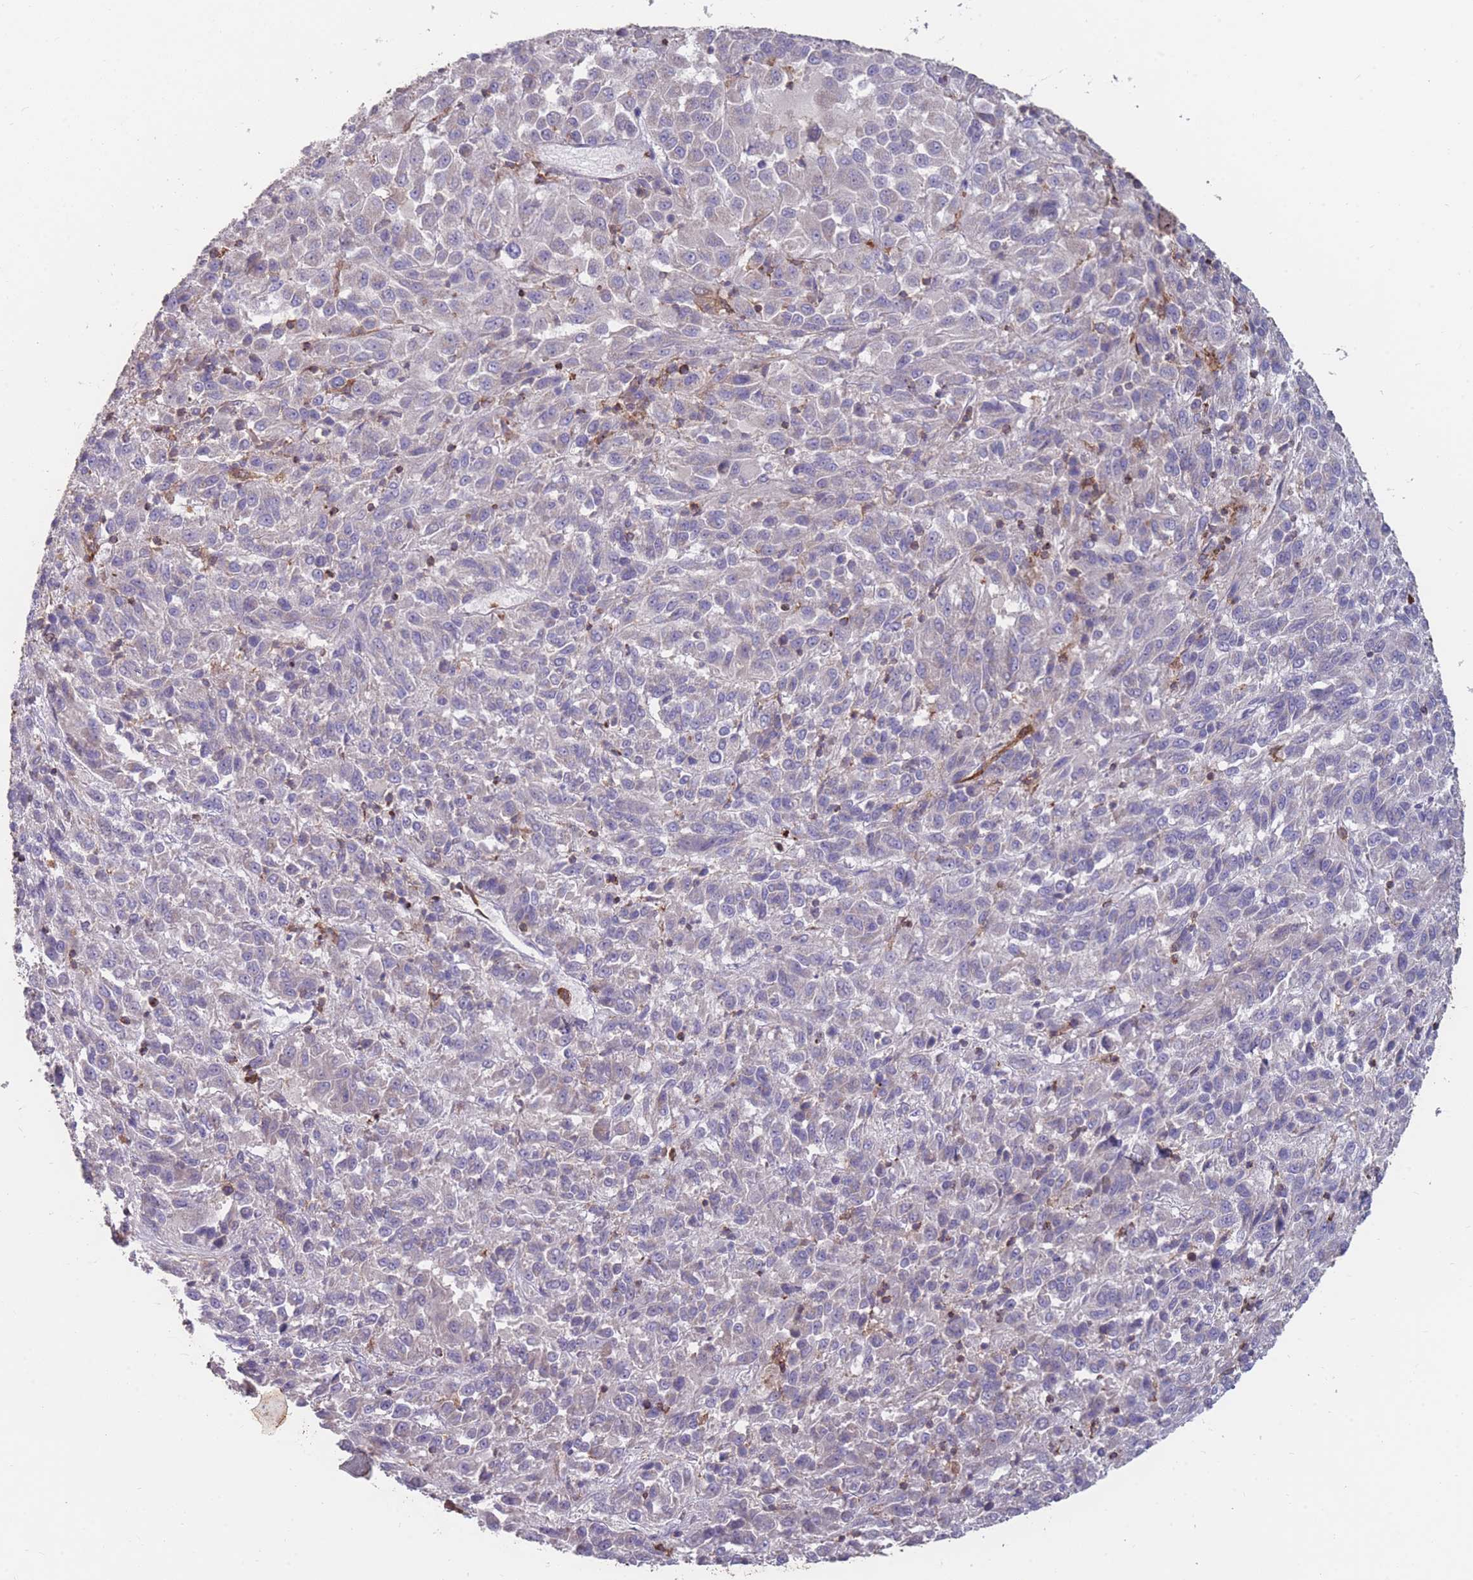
{"staining": {"intensity": "negative", "quantity": "none", "location": "none"}, "tissue": "melanoma", "cell_type": "Tumor cells", "image_type": "cancer", "snomed": [{"axis": "morphology", "description": "Malignant melanoma, Metastatic site"}, {"axis": "topography", "description": "Lung"}], "caption": "An image of melanoma stained for a protein exhibits no brown staining in tumor cells.", "gene": "CD33", "patient": {"sex": "male", "age": 64}}